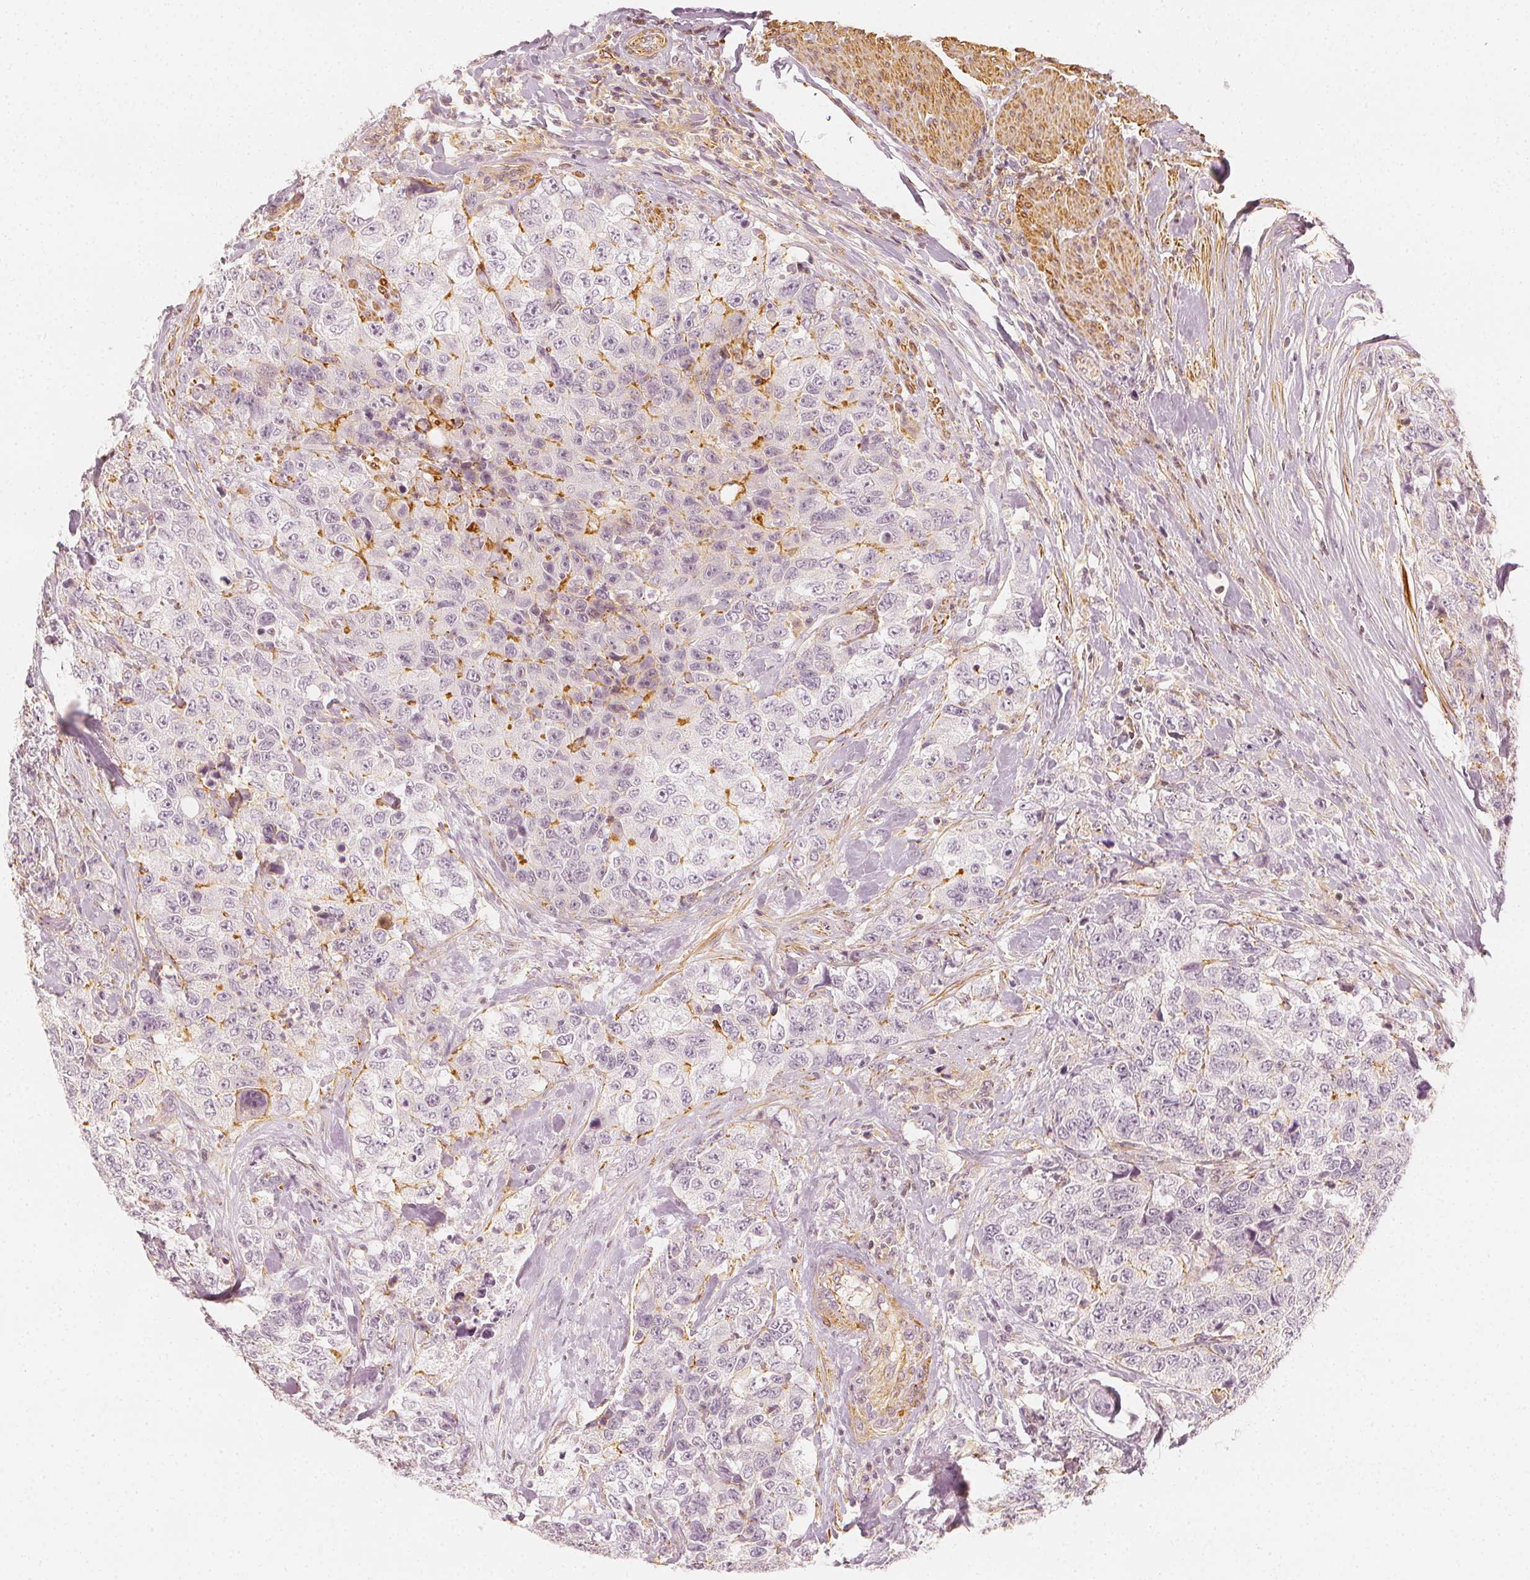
{"staining": {"intensity": "moderate", "quantity": "<25%", "location": "cytoplasmic/membranous"}, "tissue": "urothelial cancer", "cell_type": "Tumor cells", "image_type": "cancer", "snomed": [{"axis": "morphology", "description": "Urothelial carcinoma, High grade"}, {"axis": "topography", "description": "Urinary bladder"}], "caption": "This micrograph displays immunohistochemistry staining of human urothelial carcinoma (high-grade), with low moderate cytoplasmic/membranous staining in about <25% of tumor cells.", "gene": "ARHGAP26", "patient": {"sex": "female", "age": 78}}